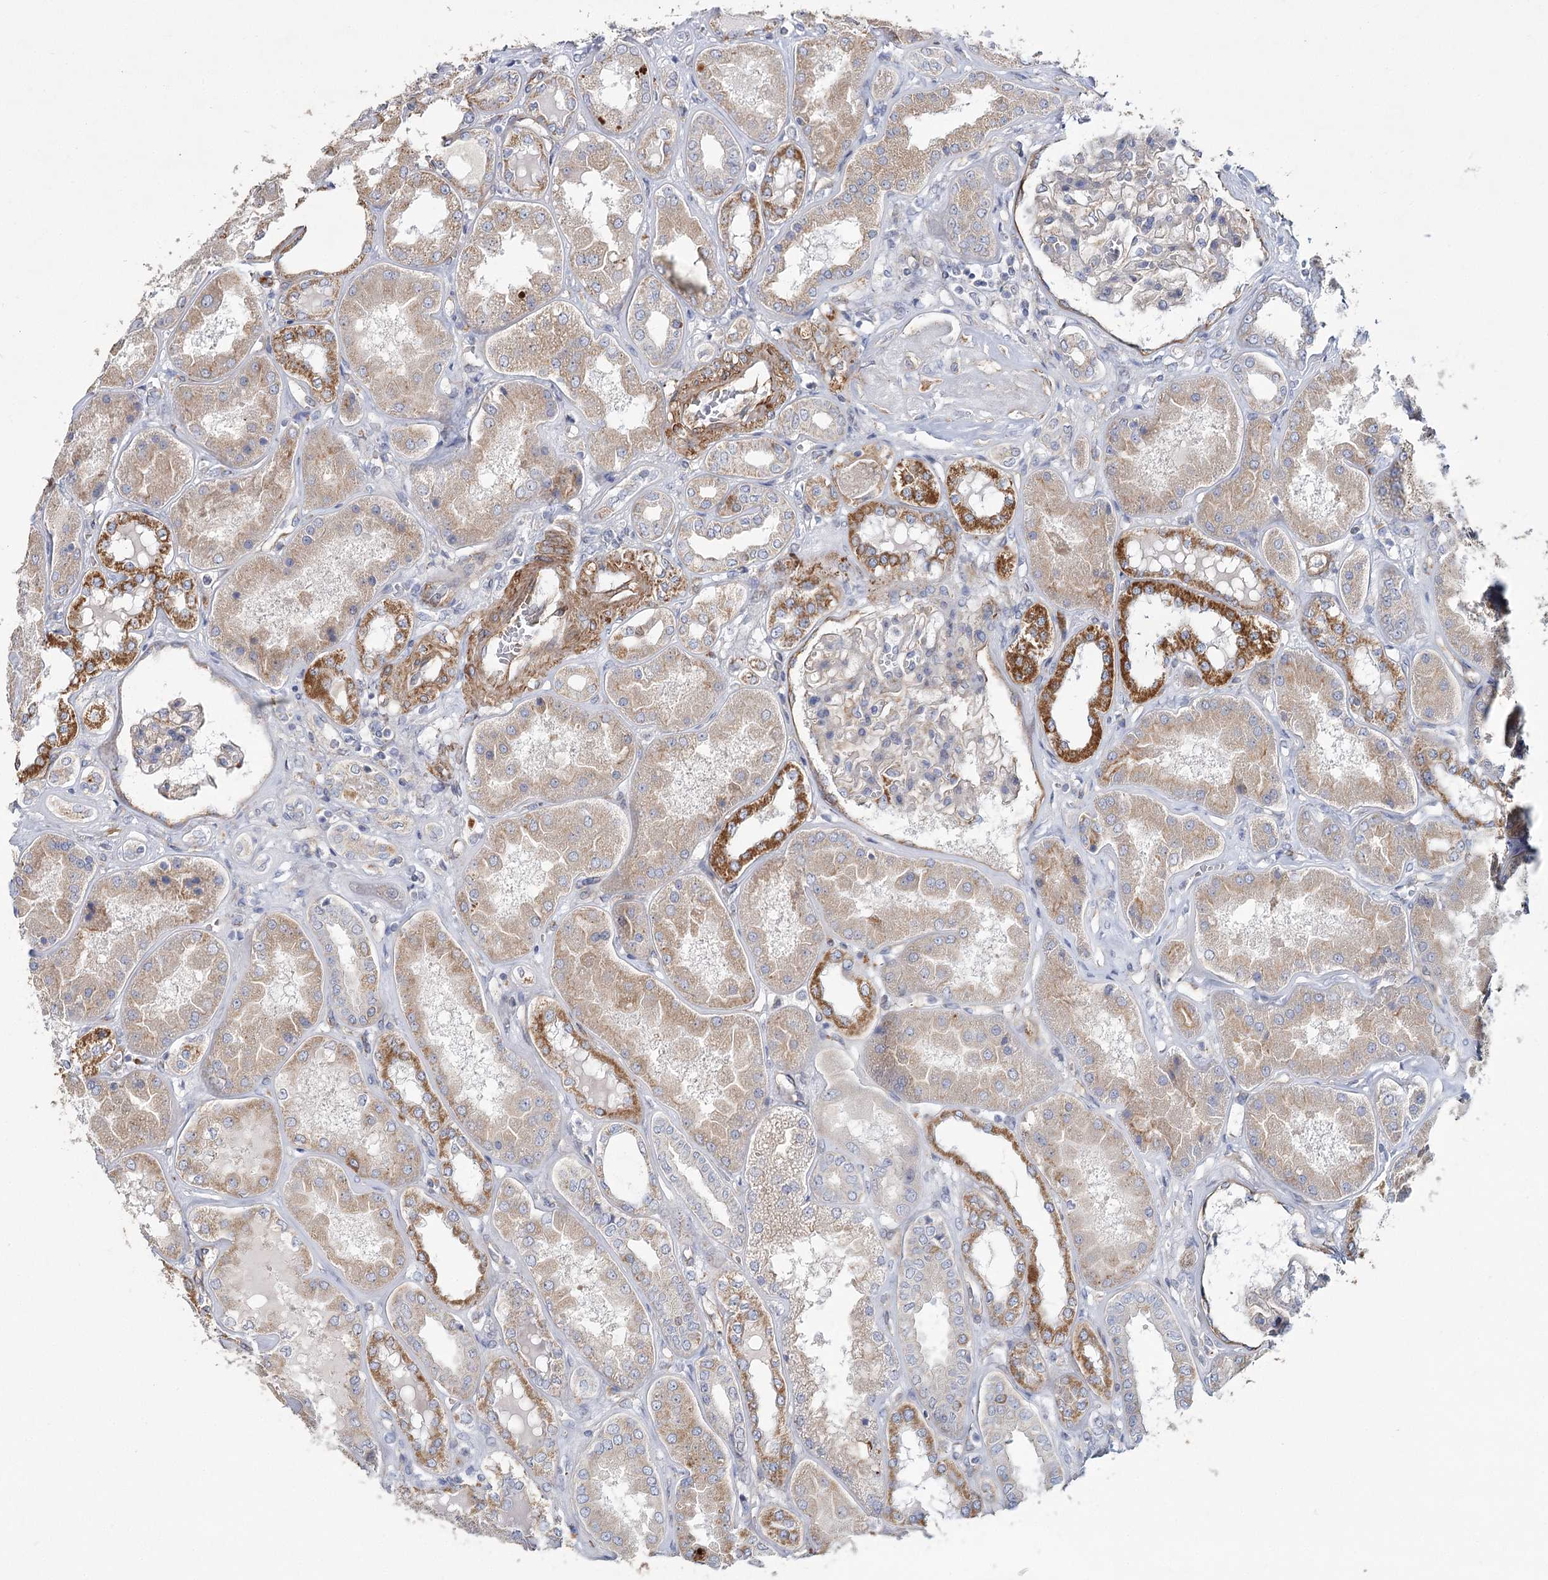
{"staining": {"intensity": "moderate", "quantity": "<25%", "location": "cytoplasmic/membranous"}, "tissue": "kidney", "cell_type": "Cells in glomeruli", "image_type": "normal", "snomed": [{"axis": "morphology", "description": "Normal tissue, NOS"}, {"axis": "topography", "description": "Kidney"}], "caption": "Immunohistochemistry image of unremarkable human kidney stained for a protein (brown), which reveals low levels of moderate cytoplasmic/membranous staining in about <25% of cells in glomeruli.", "gene": "TMEM164", "patient": {"sex": "female", "age": 56}}